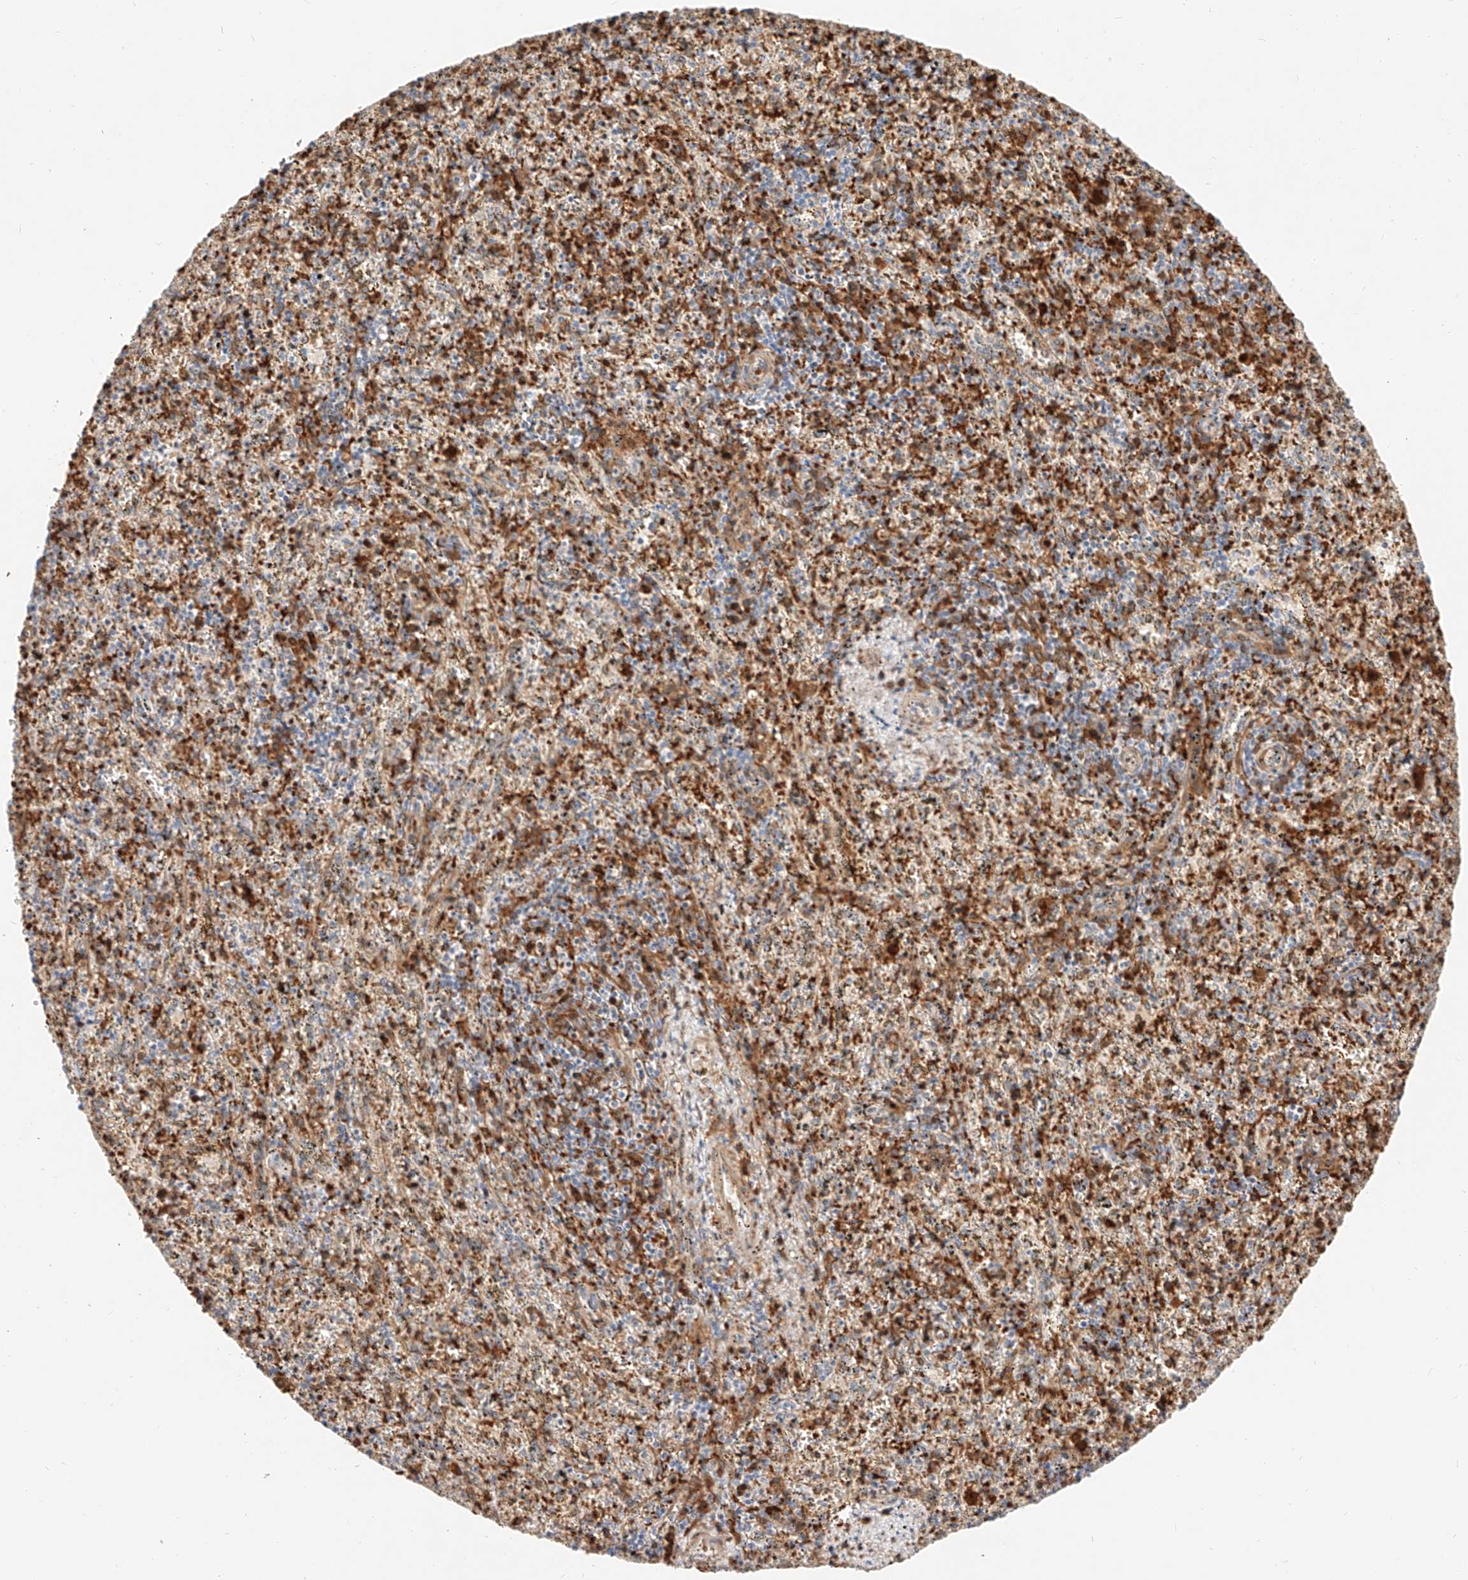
{"staining": {"intensity": "moderate", "quantity": "25%-75%", "location": "cytoplasmic/membranous"}, "tissue": "spleen", "cell_type": "Cells in red pulp", "image_type": "normal", "snomed": [{"axis": "morphology", "description": "Normal tissue, NOS"}, {"axis": "topography", "description": "Spleen"}], "caption": "Immunohistochemical staining of unremarkable spleen shows moderate cytoplasmic/membranous protein staining in about 25%-75% of cells in red pulp.", "gene": "CBX8", "patient": {"sex": "male", "age": 11}}